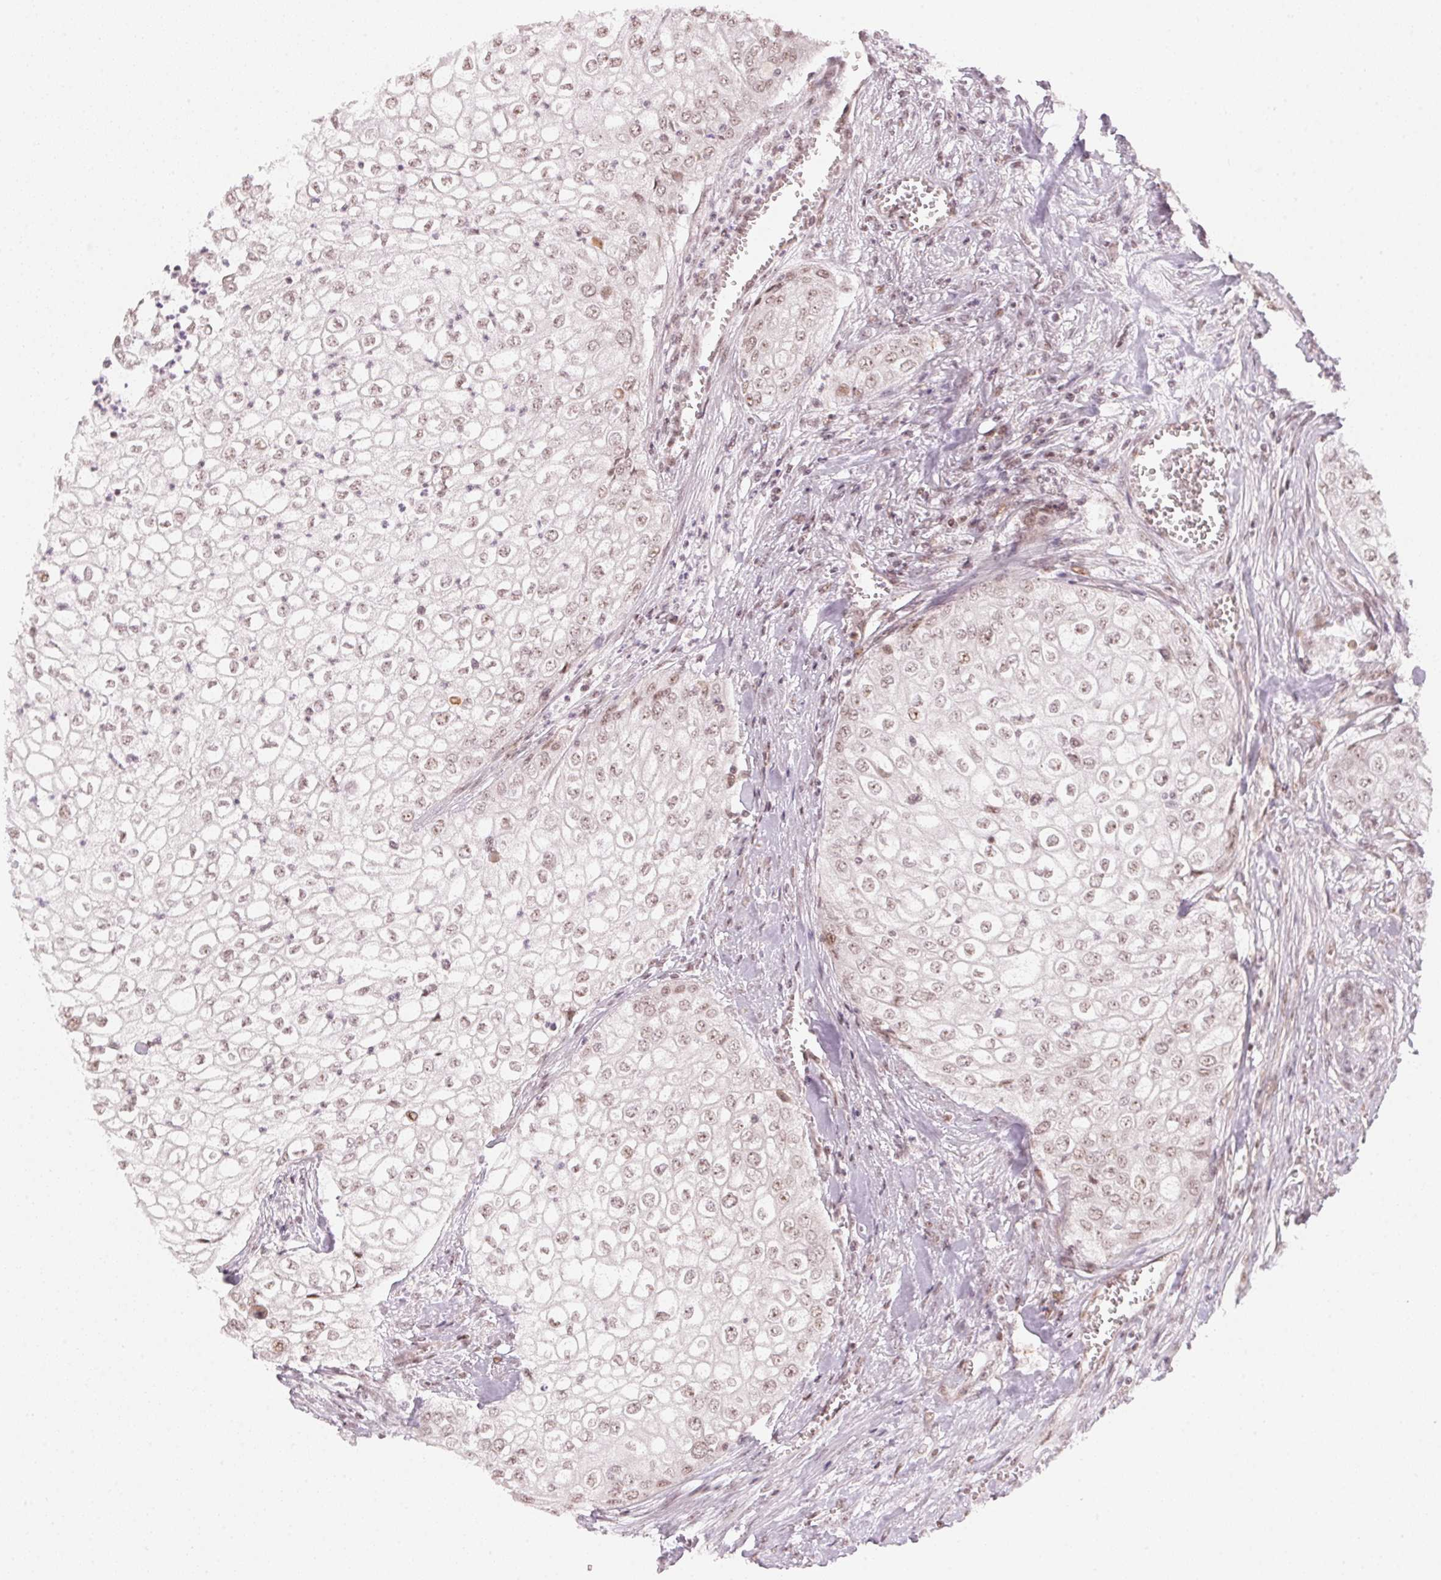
{"staining": {"intensity": "weak", "quantity": "25%-75%", "location": "nuclear"}, "tissue": "urothelial cancer", "cell_type": "Tumor cells", "image_type": "cancer", "snomed": [{"axis": "morphology", "description": "Urothelial carcinoma, High grade"}, {"axis": "topography", "description": "Urinary bladder"}], "caption": "Tumor cells show low levels of weak nuclear staining in about 25%-75% of cells in urothelial cancer.", "gene": "KAT6A", "patient": {"sex": "male", "age": 62}}